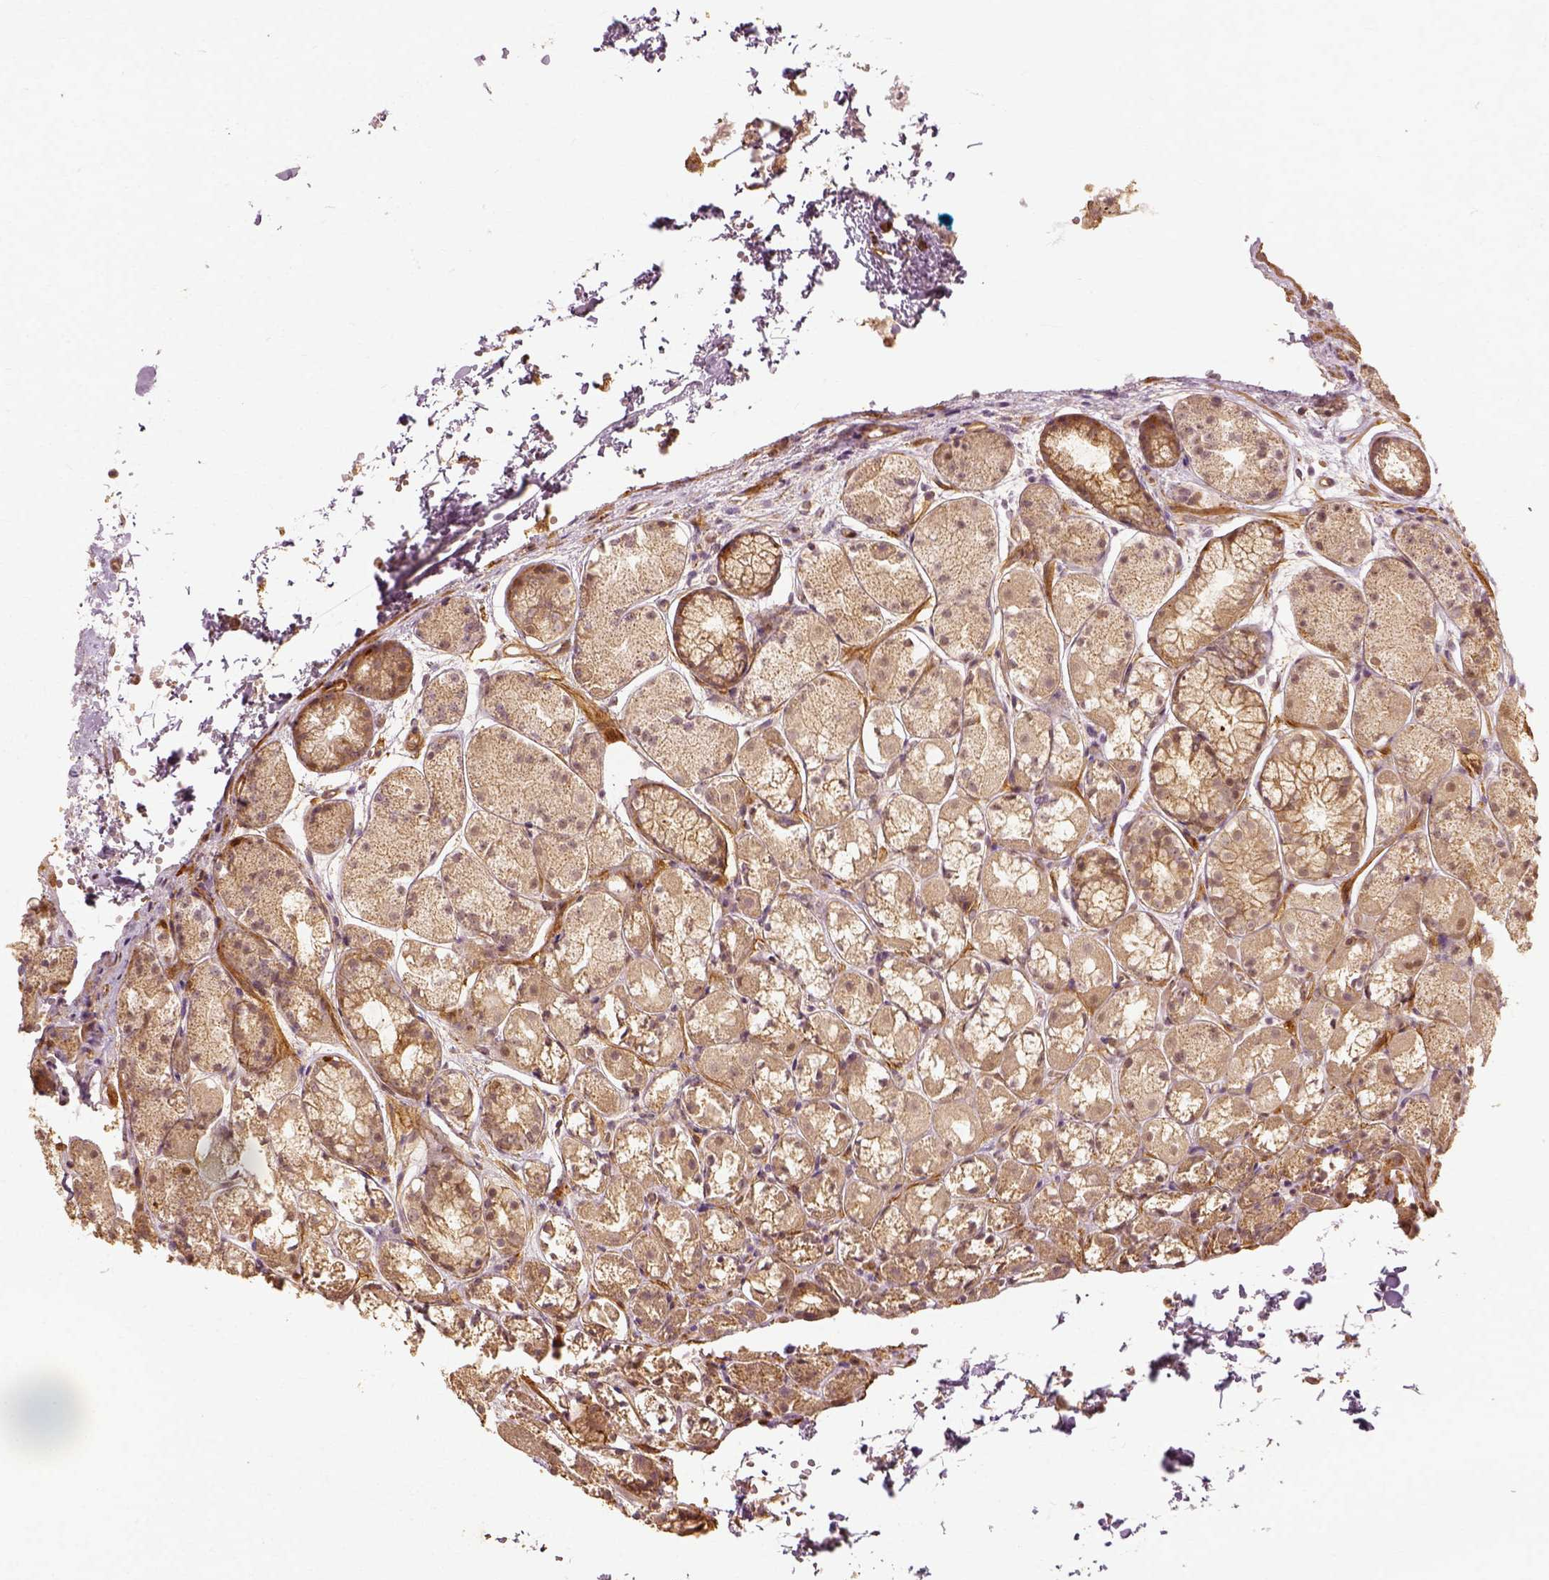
{"staining": {"intensity": "moderate", "quantity": ">75%", "location": "cytoplasmic/membranous"}, "tissue": "stomach", "cell_type": "Glandular cells", "image_type": "normal", "snomed": [{"axis": "morphology", "description": "Normal tissue, NOS"}, {"axis": "topography", "description": "Stomach"}], "caption": "Protein staining displays moderate cytoplasmic/membranous expression in about >75% of glandular cells in normal stomach.", "gene": "VEGFA", "patient": {"sex": "male", "age": 70}}